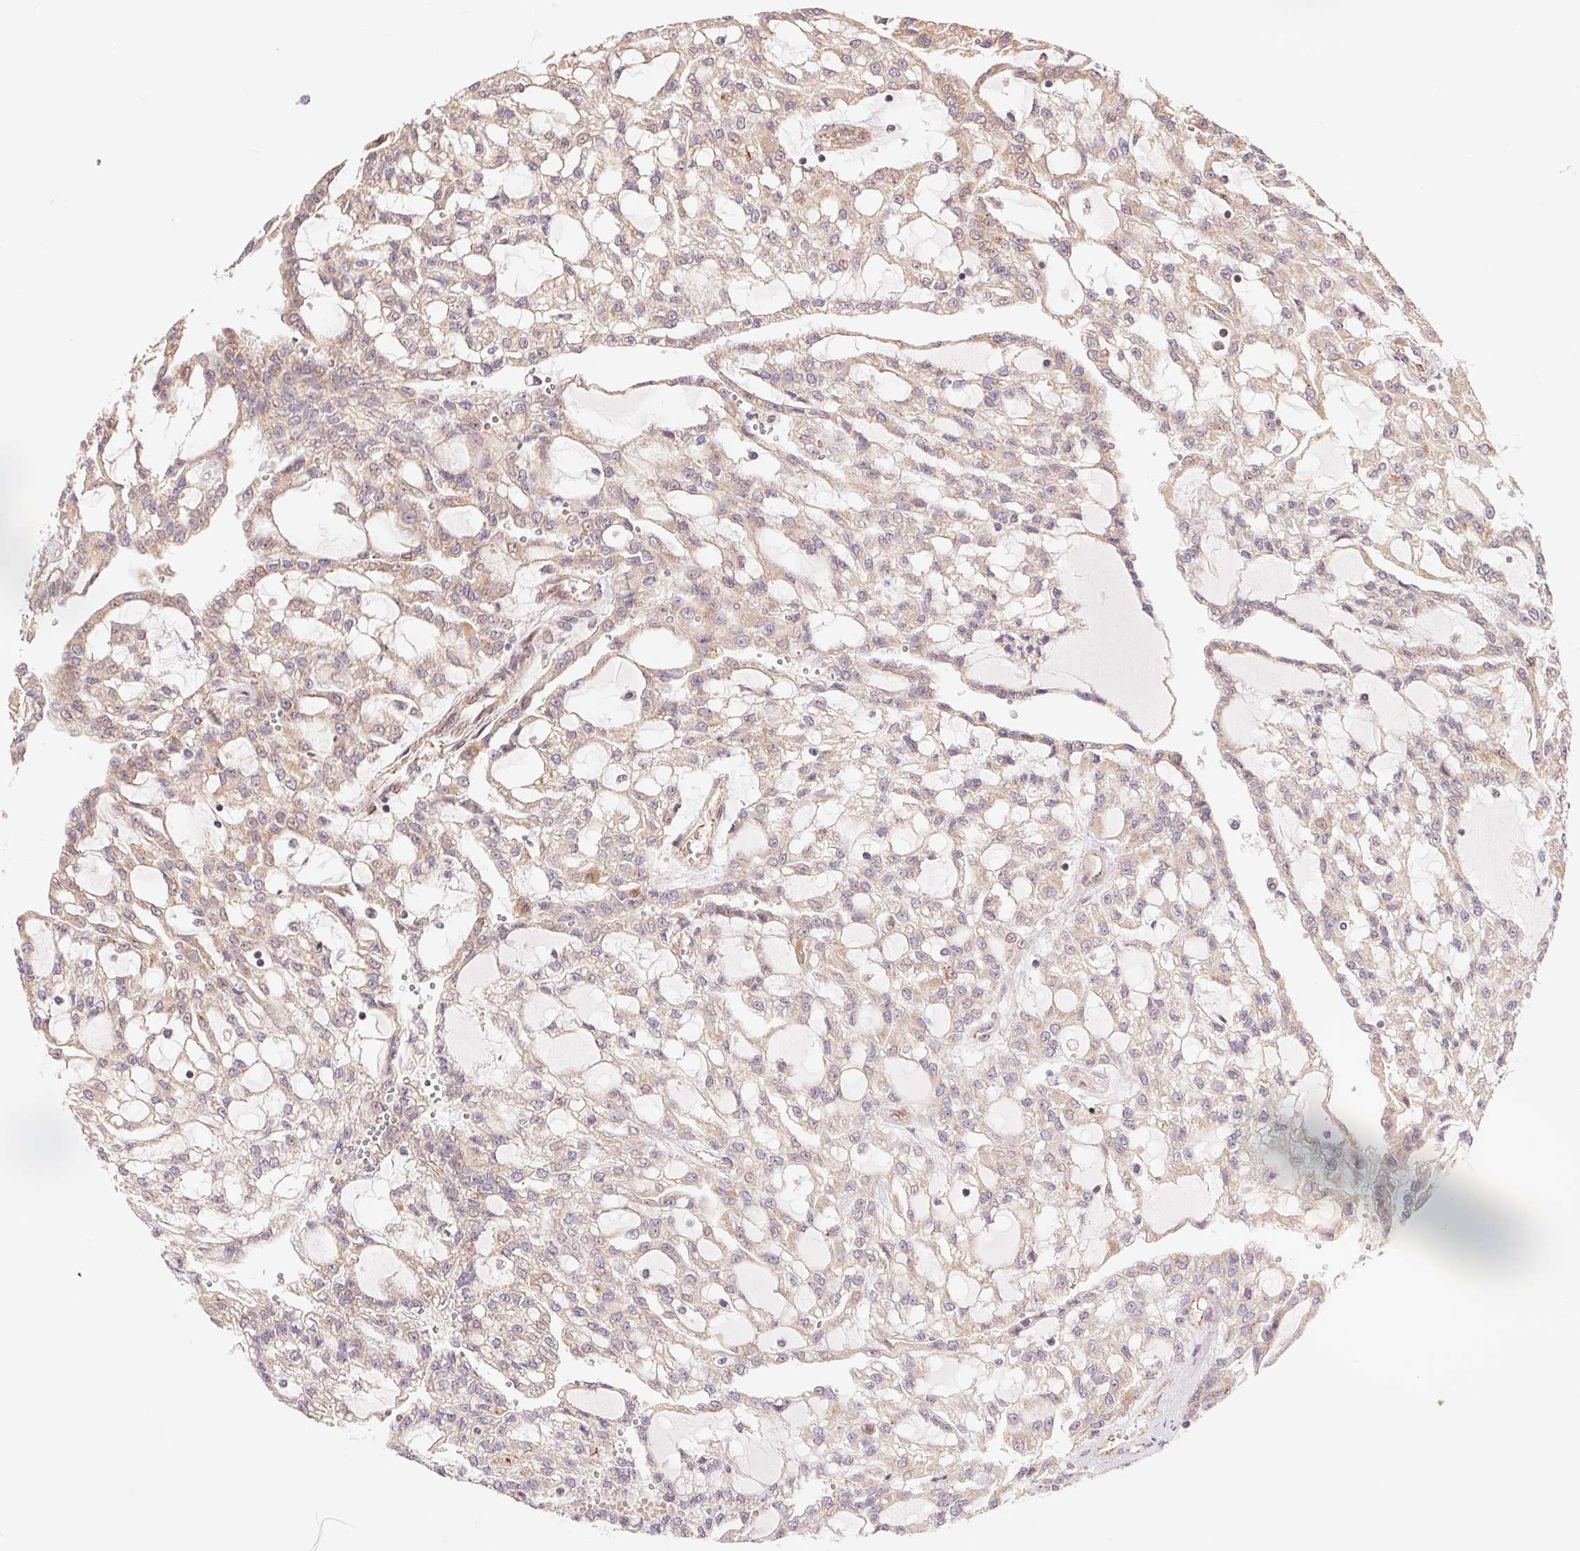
{"staining": {"intensity": "weak", "quantity": "<25%", "location": "cytoplasmic/membranous"}, "tissue": "renal cancer", "cell_type": "Tumor cells", "image_type": "cancer", "snomed": [{"axis": "morphology", "description": "Adenocarcinoma, NOS"}, {"axis": "topography", "description": "Kidney"}], "caption": "DAB immunohistochemical staining of human renal cancer (adenocarcinoma) reveals no significant expression in tumor cells.", "gene": "TNIP2", "patient": {"sex": "male", "age": 63}}